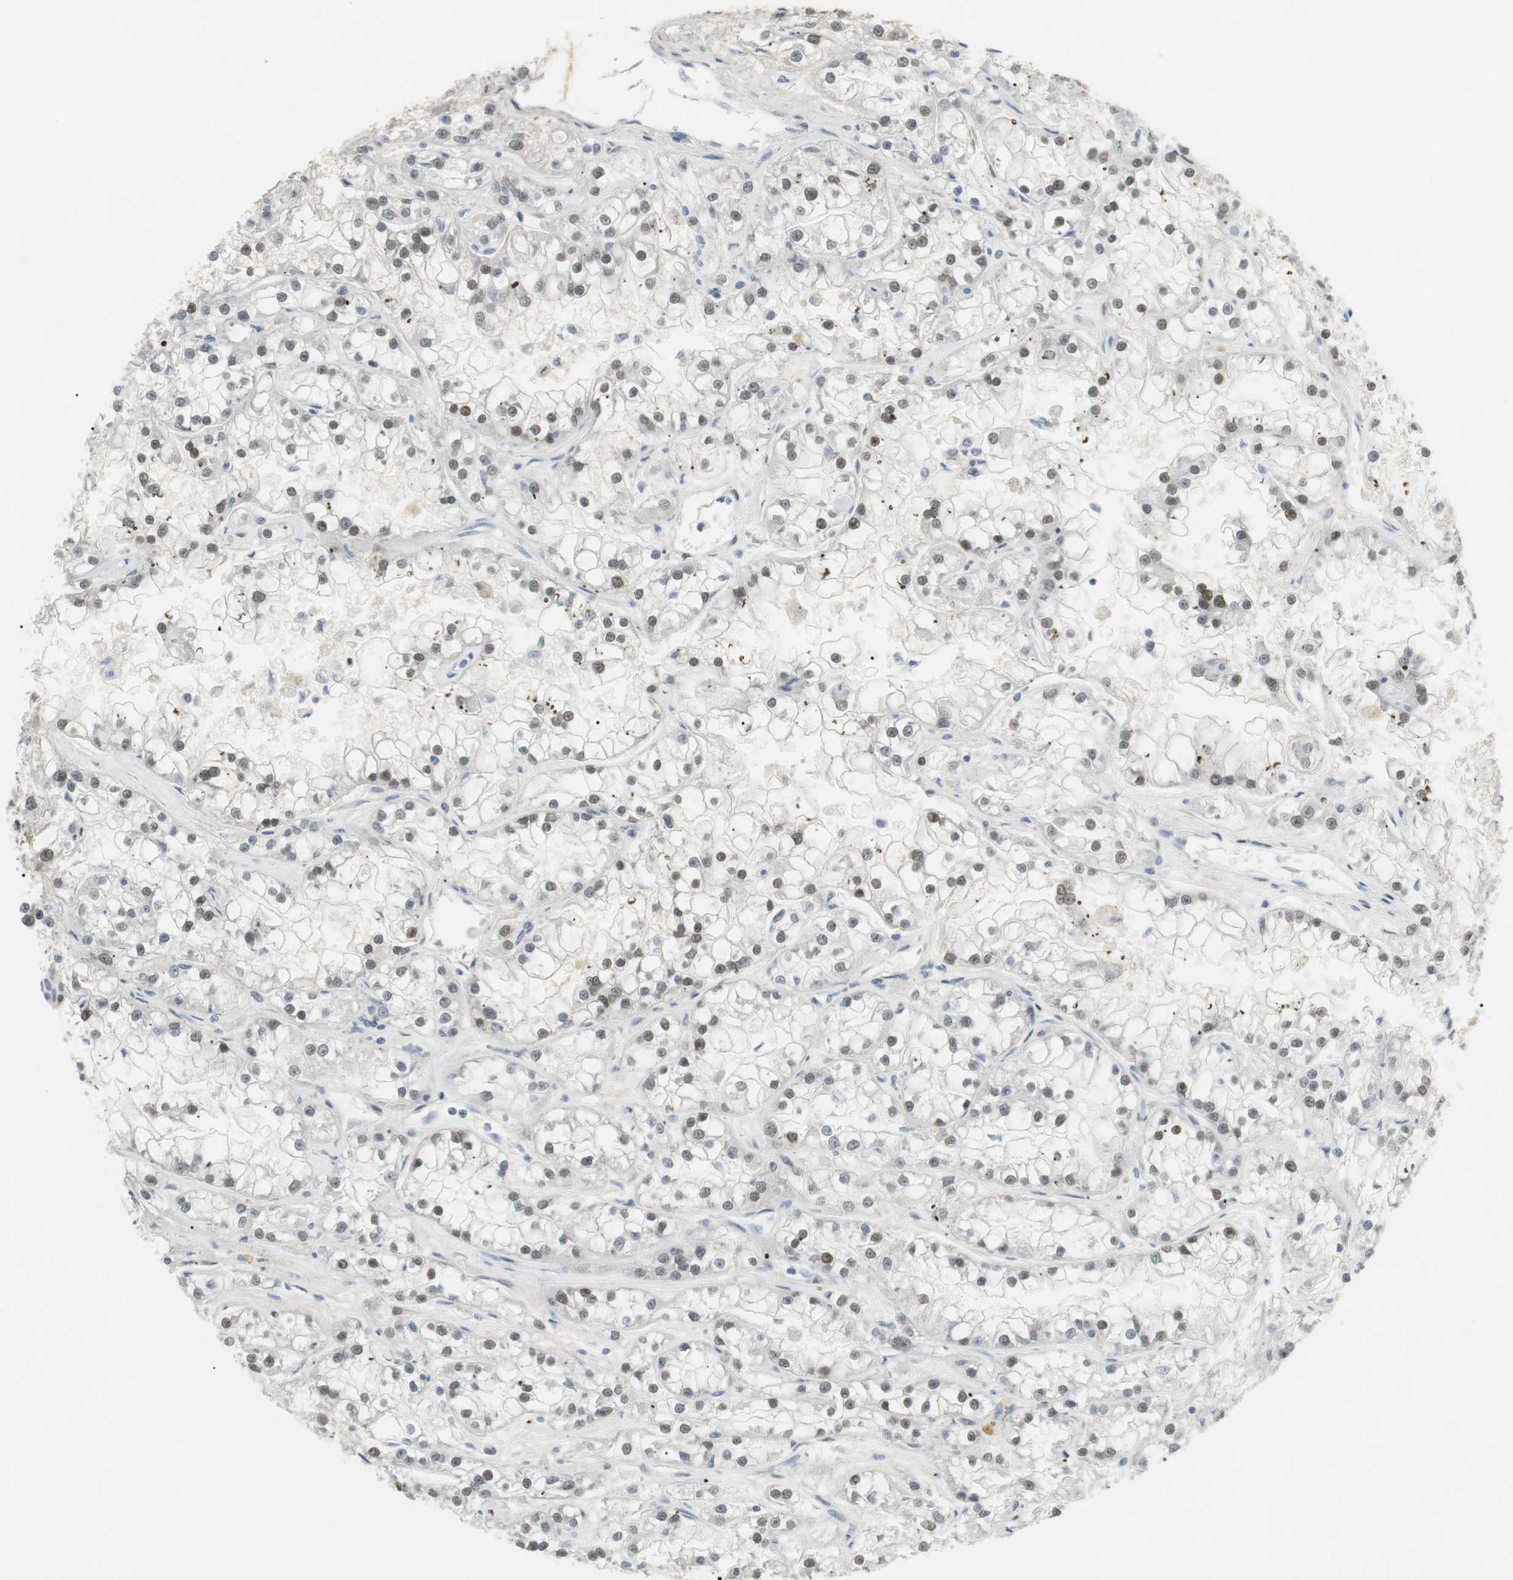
{"staining": {"intensity": "moderate", "quantity": ">75%", "location": "nuclear"}, "tissue": "renal cancer", "cell_type": "Tumor cells", "image_type": "cancer", "snomed": [{"axis": "morphology", "description": "Adenocarcinoma, NOS"}, {"axis": "topography", "description": "Kidney"}], "caption": "Moderate nuclear protein positivity is present in about >75% of tumor cells in renal adenocarcinoma.", "gene": "BMI1", "patient": {"sex": "female", "age": 52}}